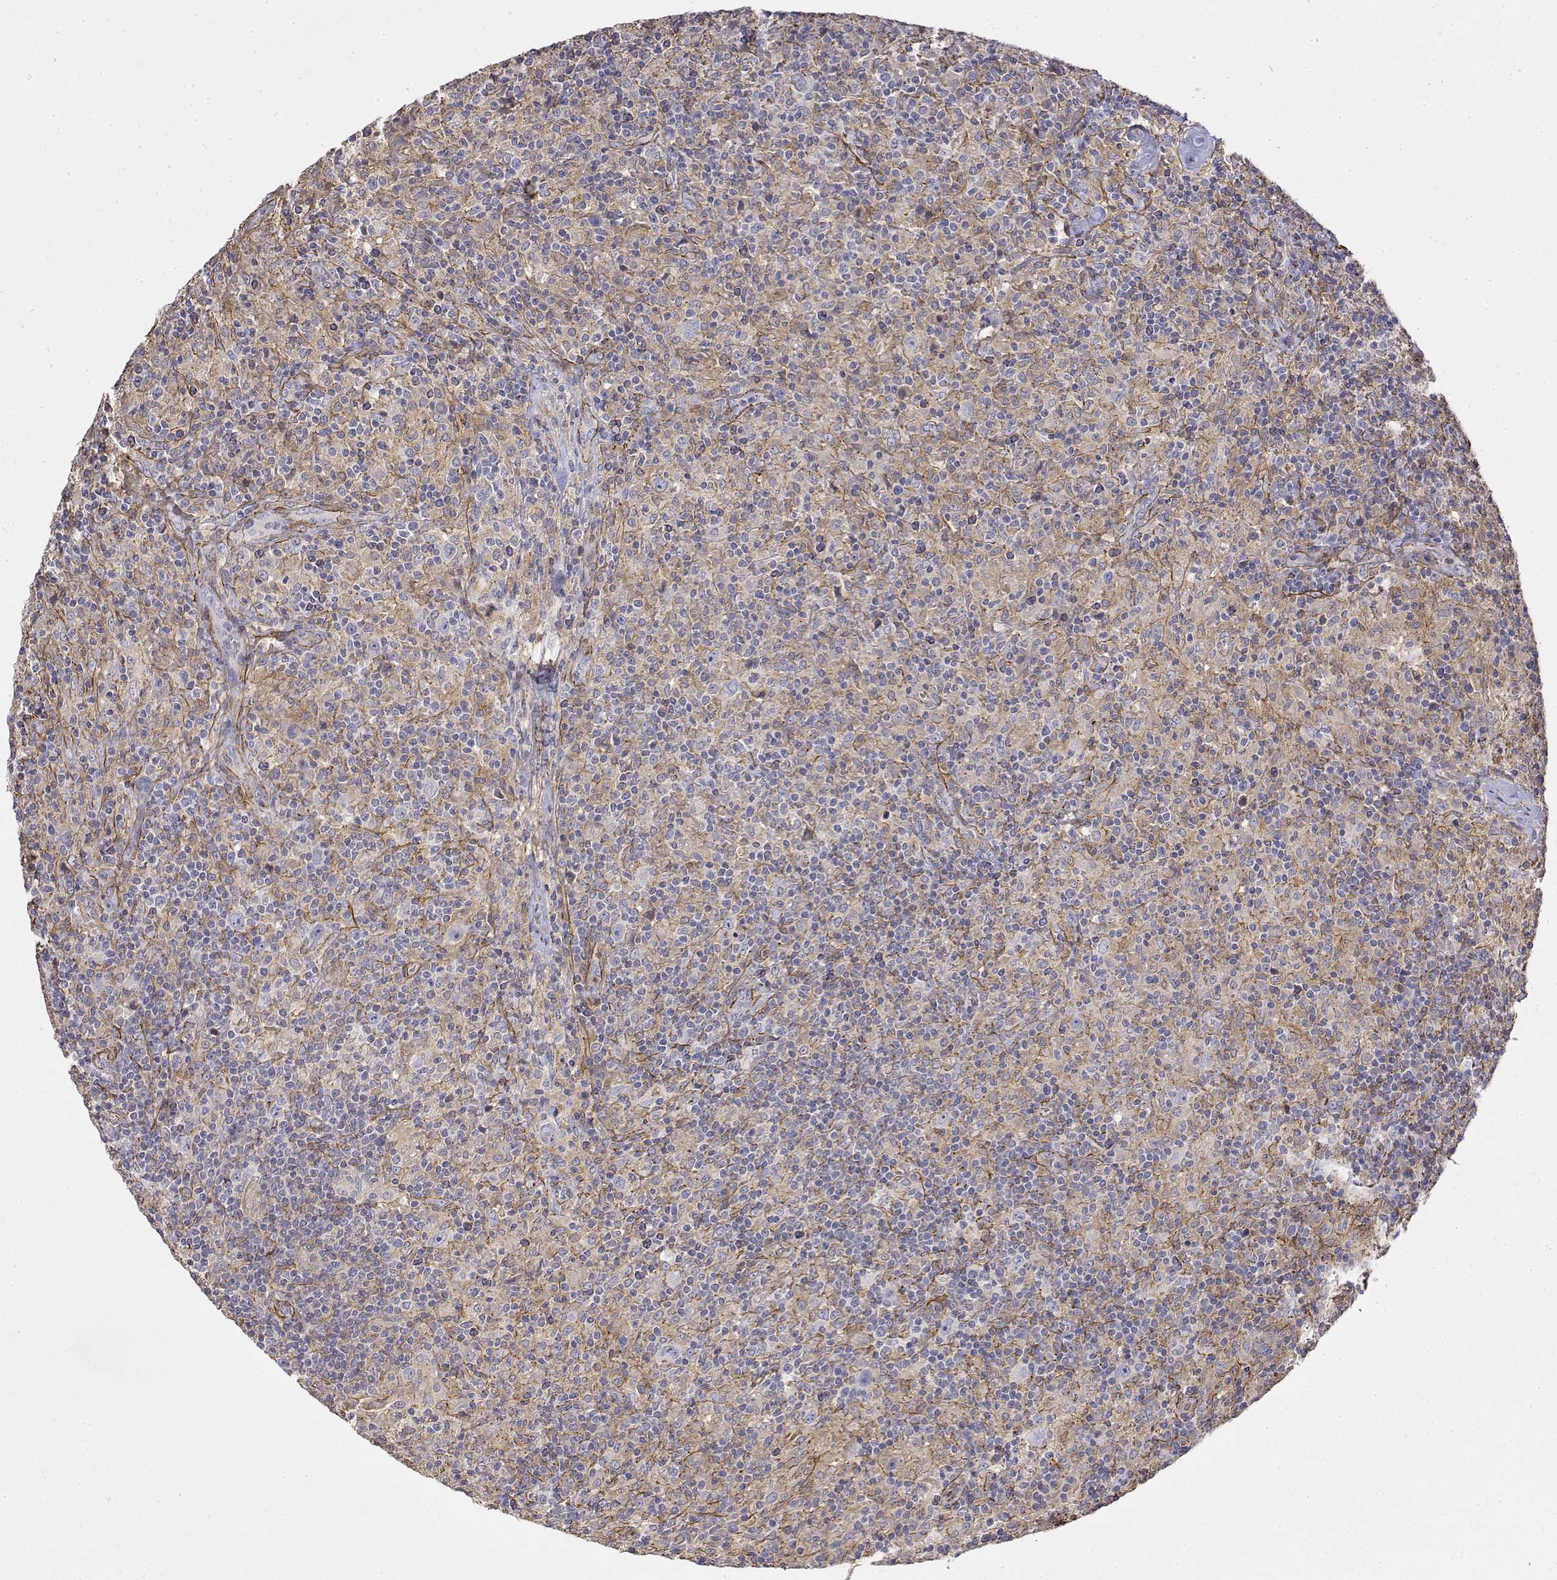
{"staining": {"intensity": "negative", "quantity": "none", "location": "none"}, "tissue": "lymphoma", "cell_type": "Tumor cells", "image_type": "cancer", "snomed": [{"axis": "morphology", "description": "Hodgkin's disease, NOS"}, {"axis": "topography", "description": "Lymph node"}], "caption": "Immunohistochemistry micrograph of human Hodgkin's disease stained for a protein (brown), which demonstrates no expression in tumor cells.", "gene": "SOWAHD", "patient": {"sex": "male", "age": 70}}